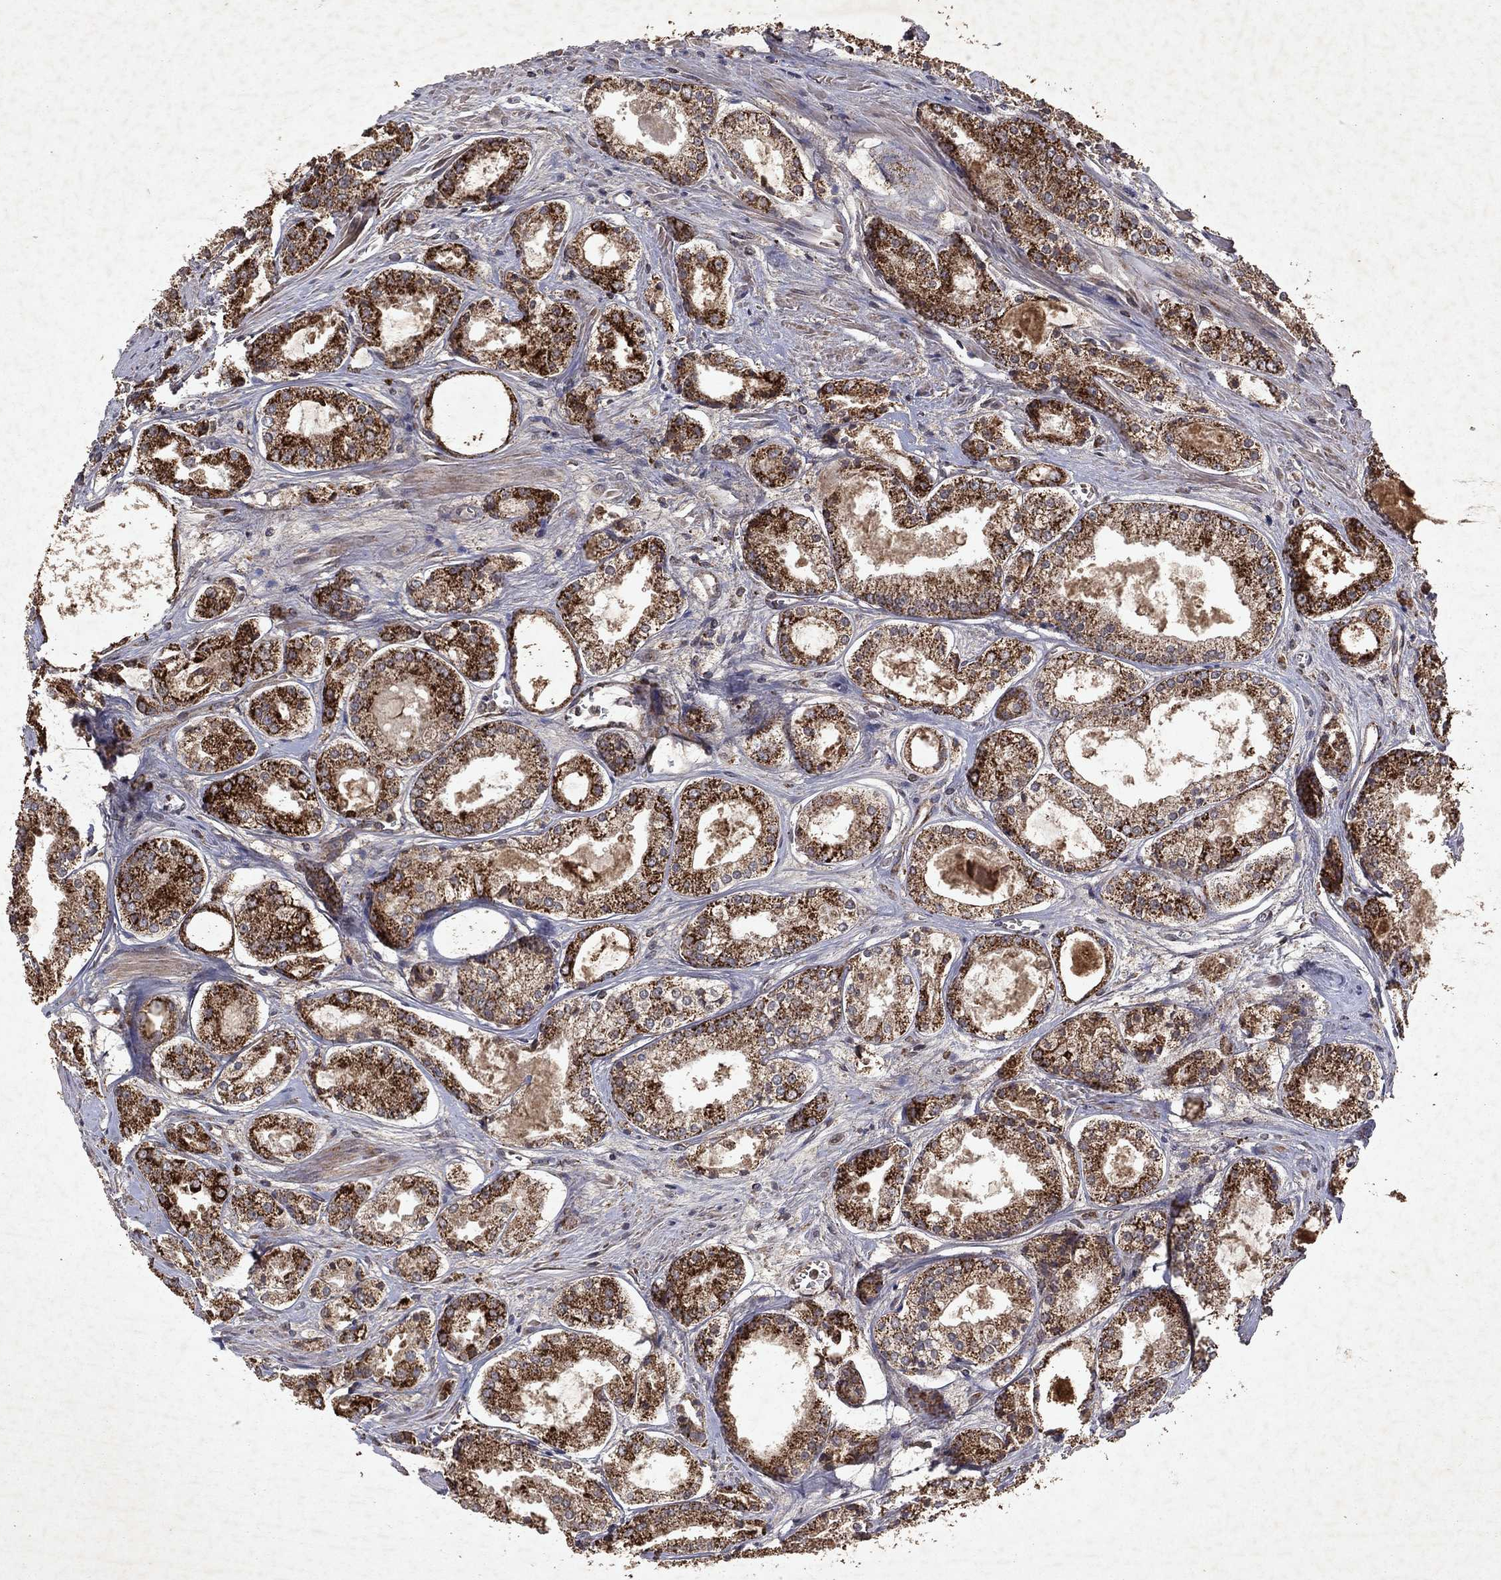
{"staining": {"intensity": "strong", "quantity": ">75%", "location": "cytoplasmic/membranous"}, "tissue": "prostate cancer", "cell_type": "Tumor cells", "image_type": "cancer", "snomed": [{"axis": "morphology", "description": "Adenocarcinoma, NOS"}, {"axis": "topography", "description": "Prostate"}], "caption": "This photomicrograph exhibits IHC staining of prostate cancer, with high strong cytoplasmic/membranous staining in approximately >75% of tumor cells.", "gene": "PYROXD2", "patient": {"sex": "male", "age": 72}}